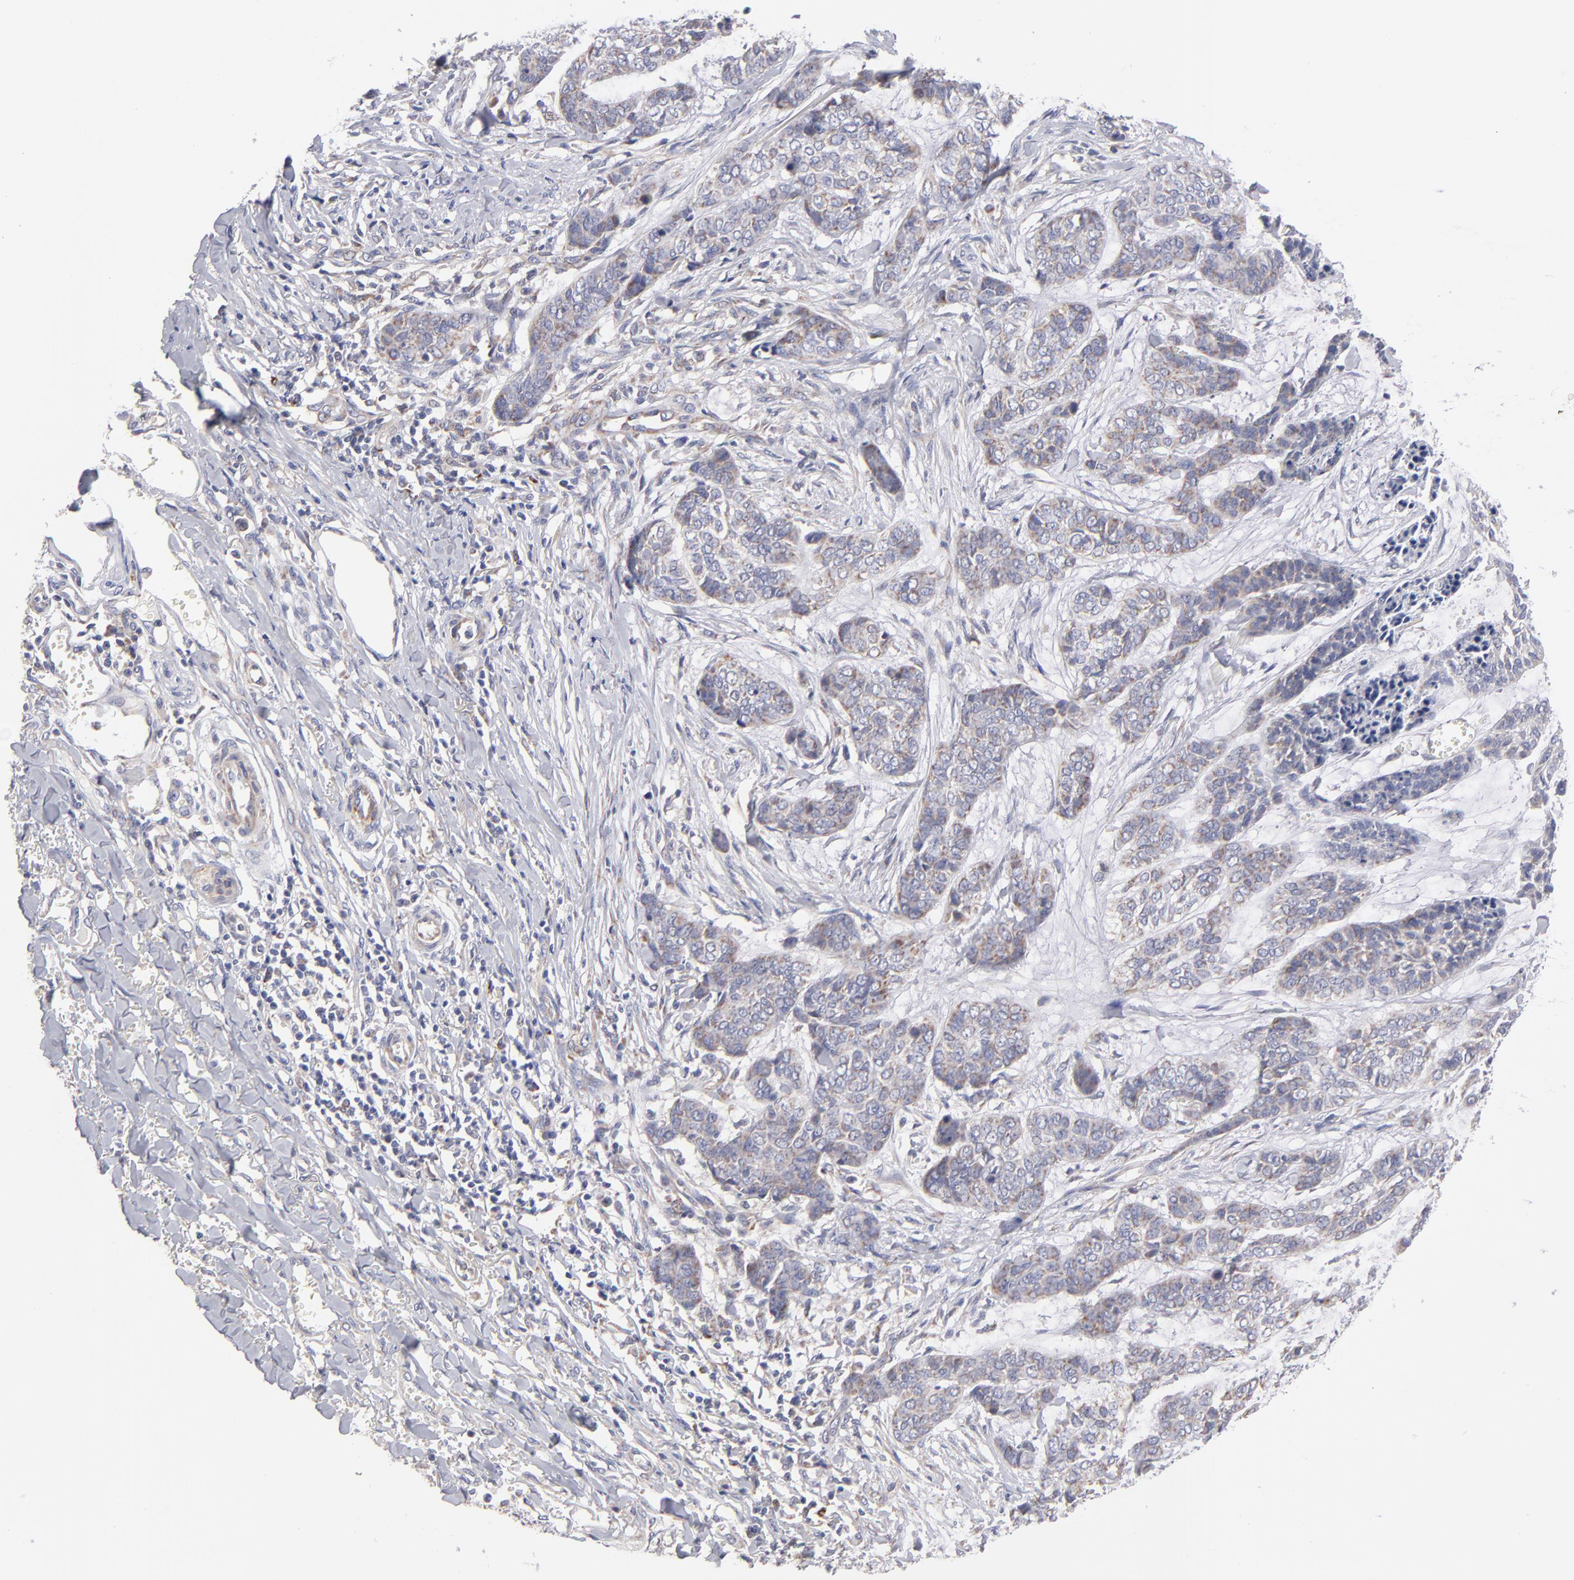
{"staining": {"intensity": "weak", "quantity": "25%-75%", "location": "cytoplasmic/membranous"}, "tissue": "skin cancer", "cell_type": "Tumor cells", "image_type": "cancer", "snomed": [{"axis": "morphology", "description": "Basal cell carcinoma"}, {"axis": "topography", "description": "Skin"}], "caption": "Skin cancer stained for a protein (brown) reveals weak cytoplasmic/membranous positive staining in about 25%-75% of tumor cells.", "gene": "HCCS", "patient": {"sex": "female", "age": 64}}